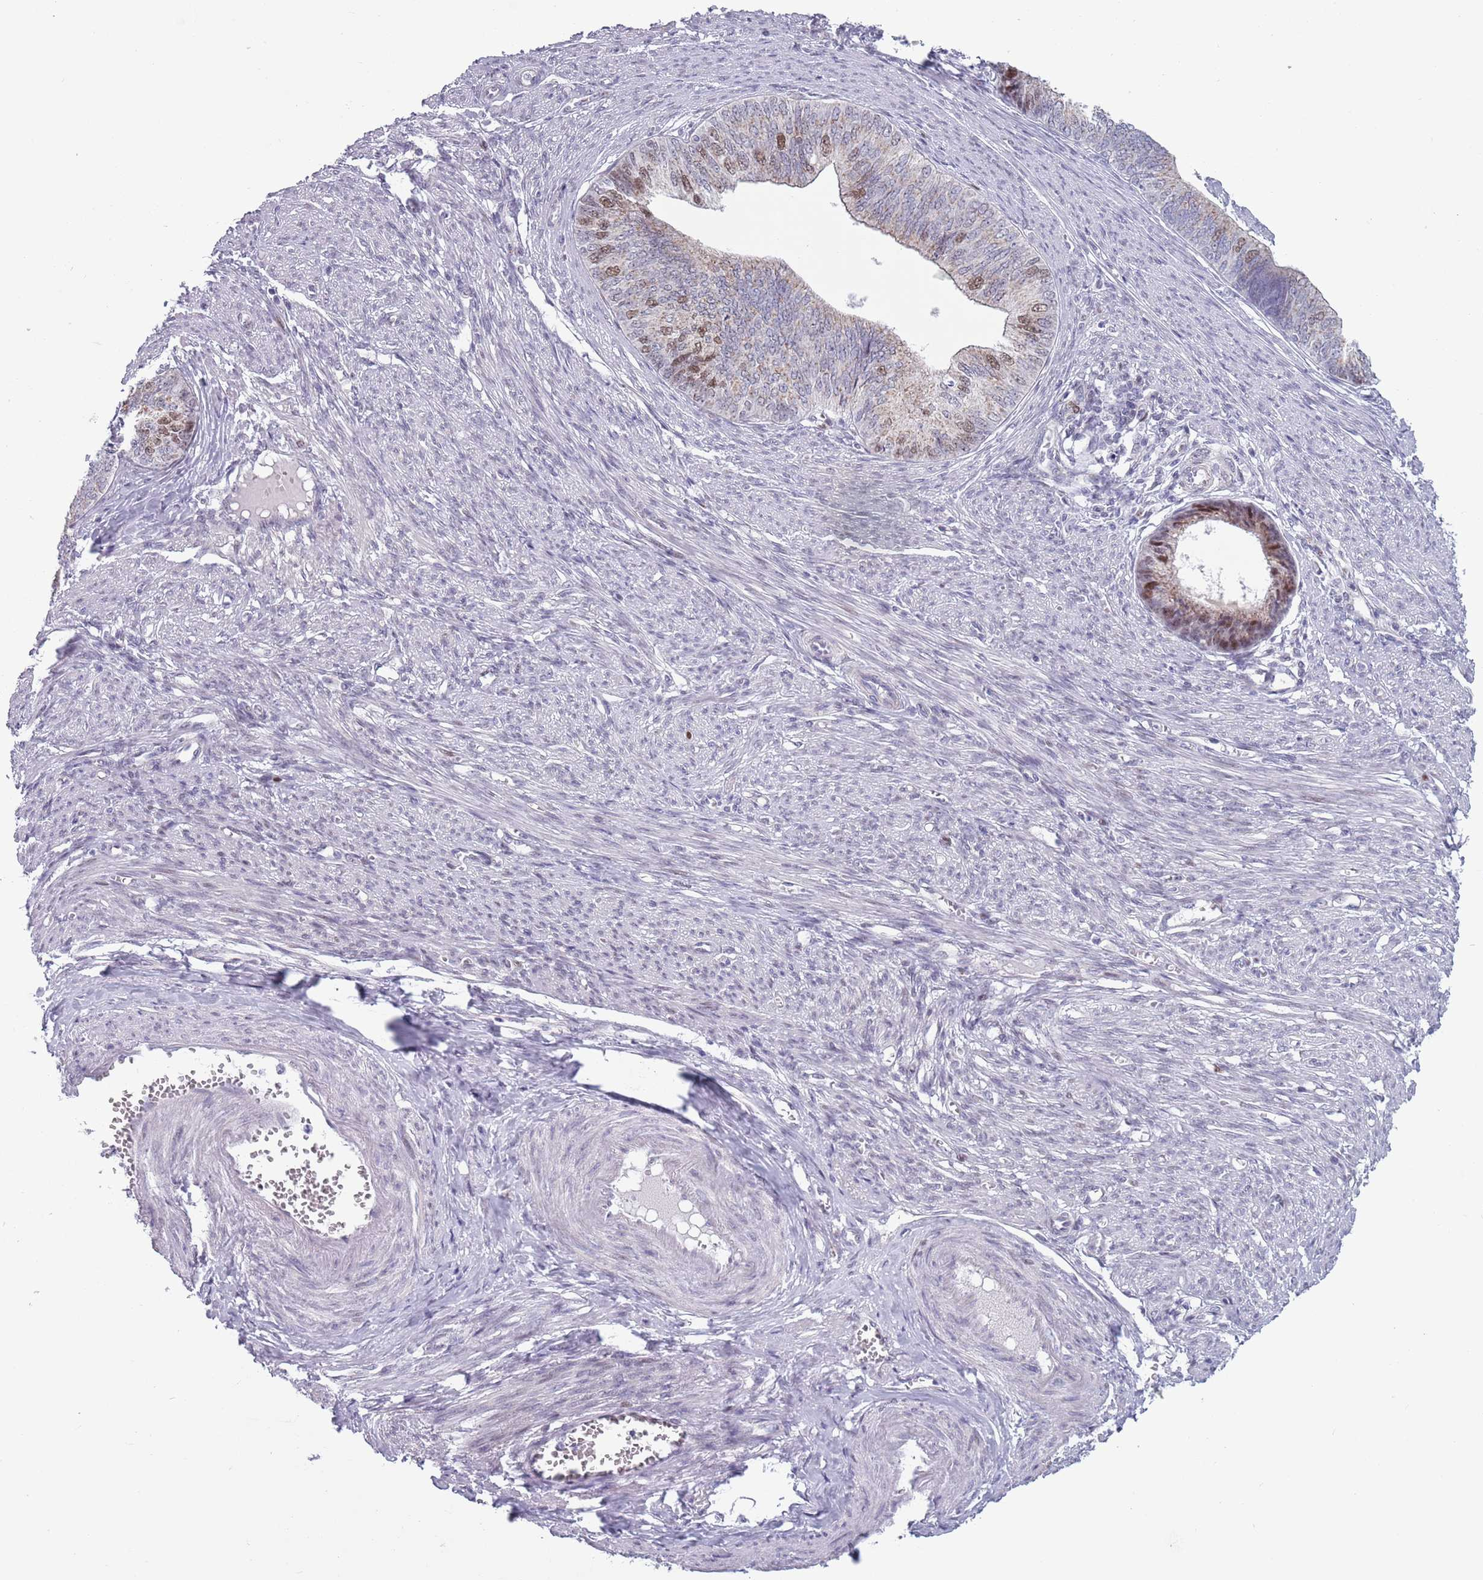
{"staining": {"intensity": "moderate", "quantity": "<25%", "location": "cytoplasmic/membranous,nuclear"}, "tissue": "endometrial cancer", "cell_type": "Tumor cells", "image_type": "cancer", "snomed": [{"axis": "morphology", "description": "Adenocarcinoma, NOS"}, {"axis": "topography", "description": "Endometrium"}], "caption": "IHC (DAB) staining of human adenocarcinoma (endometrial) shows moderate cytoplasmic/membranous and nuclear protein expression in about <25% of tumor cells. The protein is shown in brown color, while the nuclei are stained blue.", "gene": "ZKSCAN2", "patient": {"sex": "female", "age": 68}}